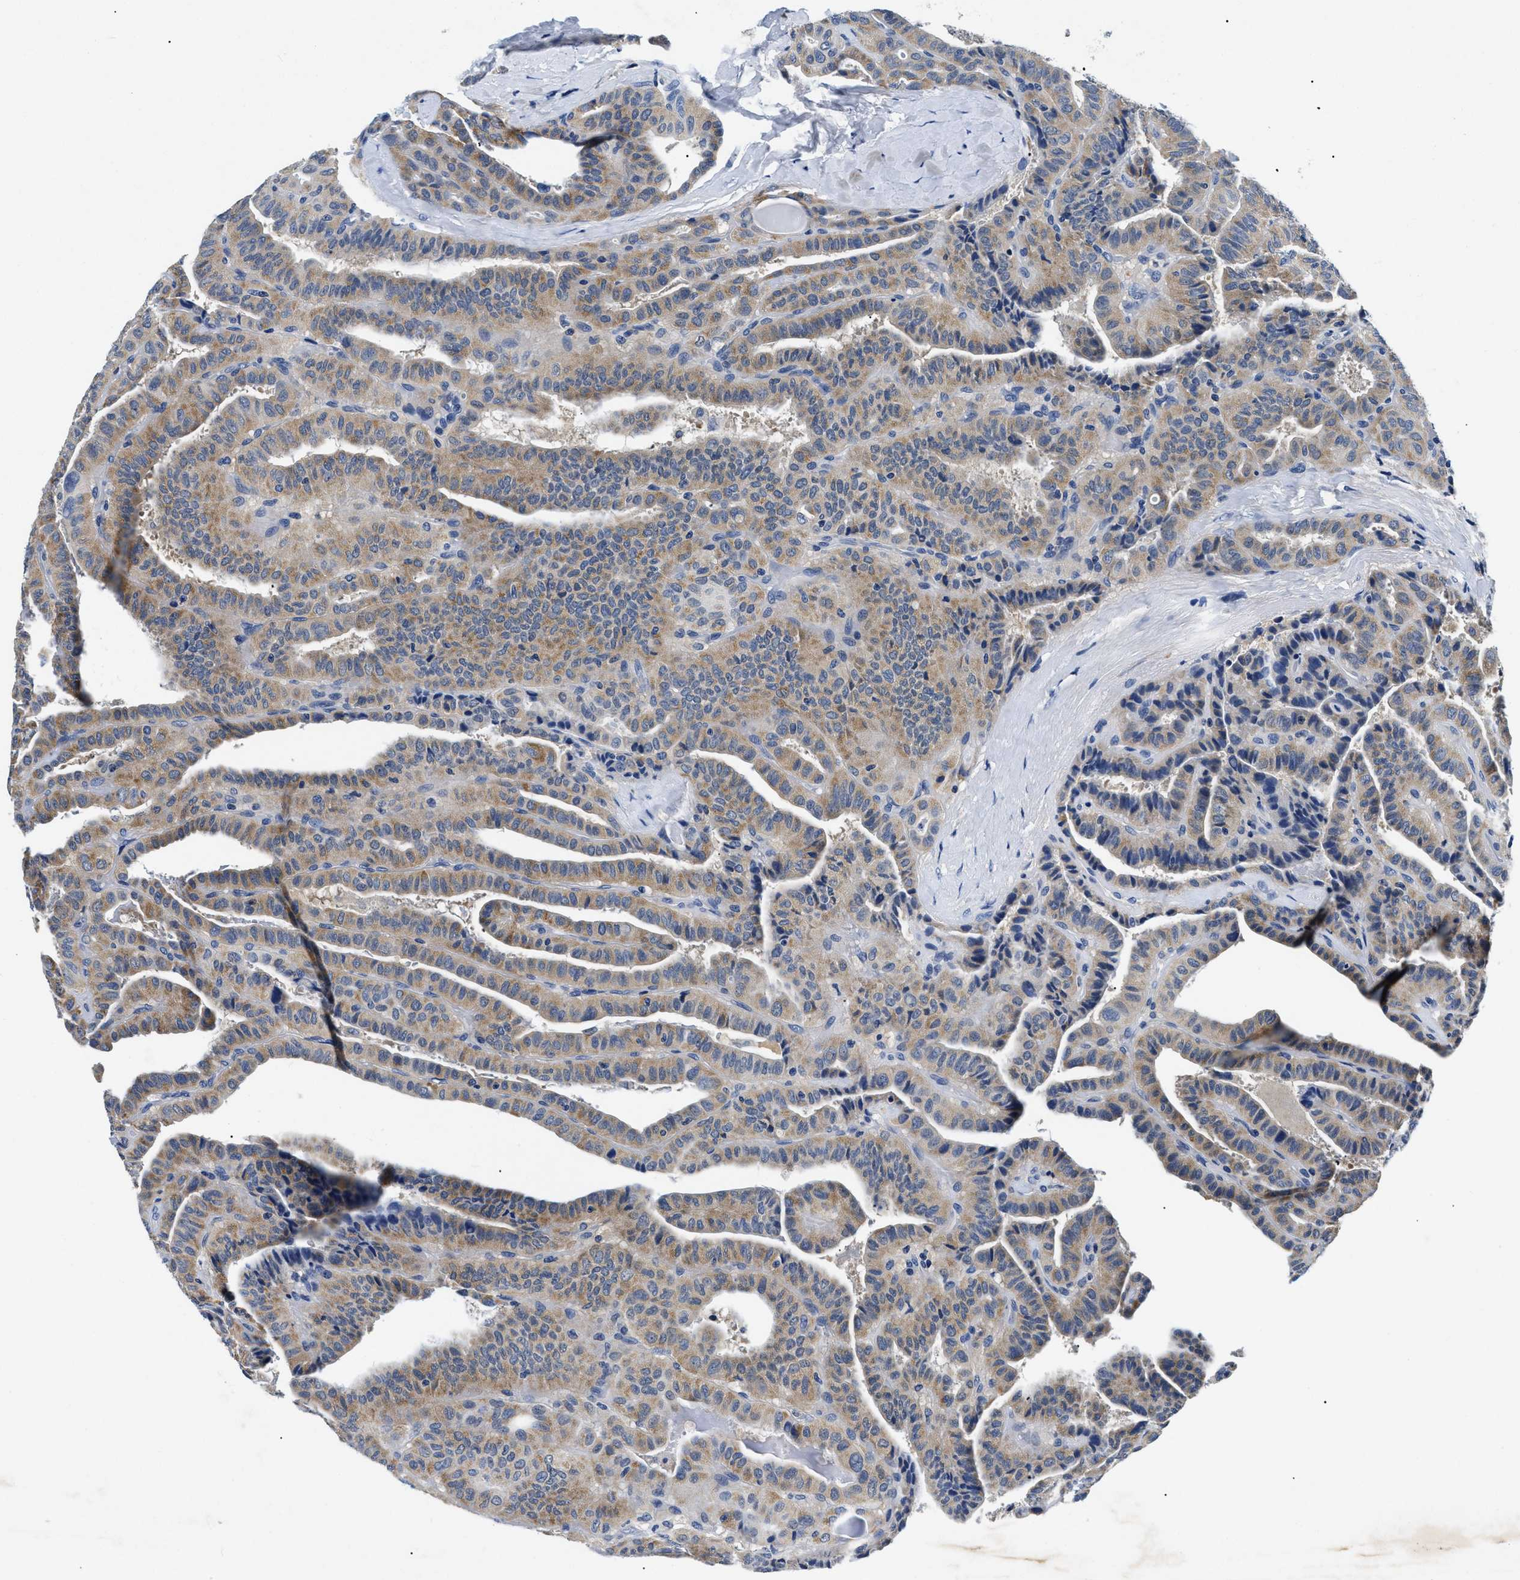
{"staining": {"intensity": "moderate", "quantity": ">75%", "location": "cytoplasmic/membranous"}, "tissue": "thyroid cancer", "cell_type": "Tumor cells", "image_type": "cancer", "snomed": [{"axis": "morphology", "description": "Papillary adenocarcinoma, NOS"}, {"axis": "topography", "description": "Thyroid gland"}], "caption": "This micrograph reveals thyroid cancer stained with immunohistochemistry (IHC) to label a protein in brown. The cytoplasmic/membranous of tumor cells show moderate positivity for the protein. Nuclei are counter-stained blue.", "gene": "MEA1", "patient": {"sex": "male", "age": 77}}